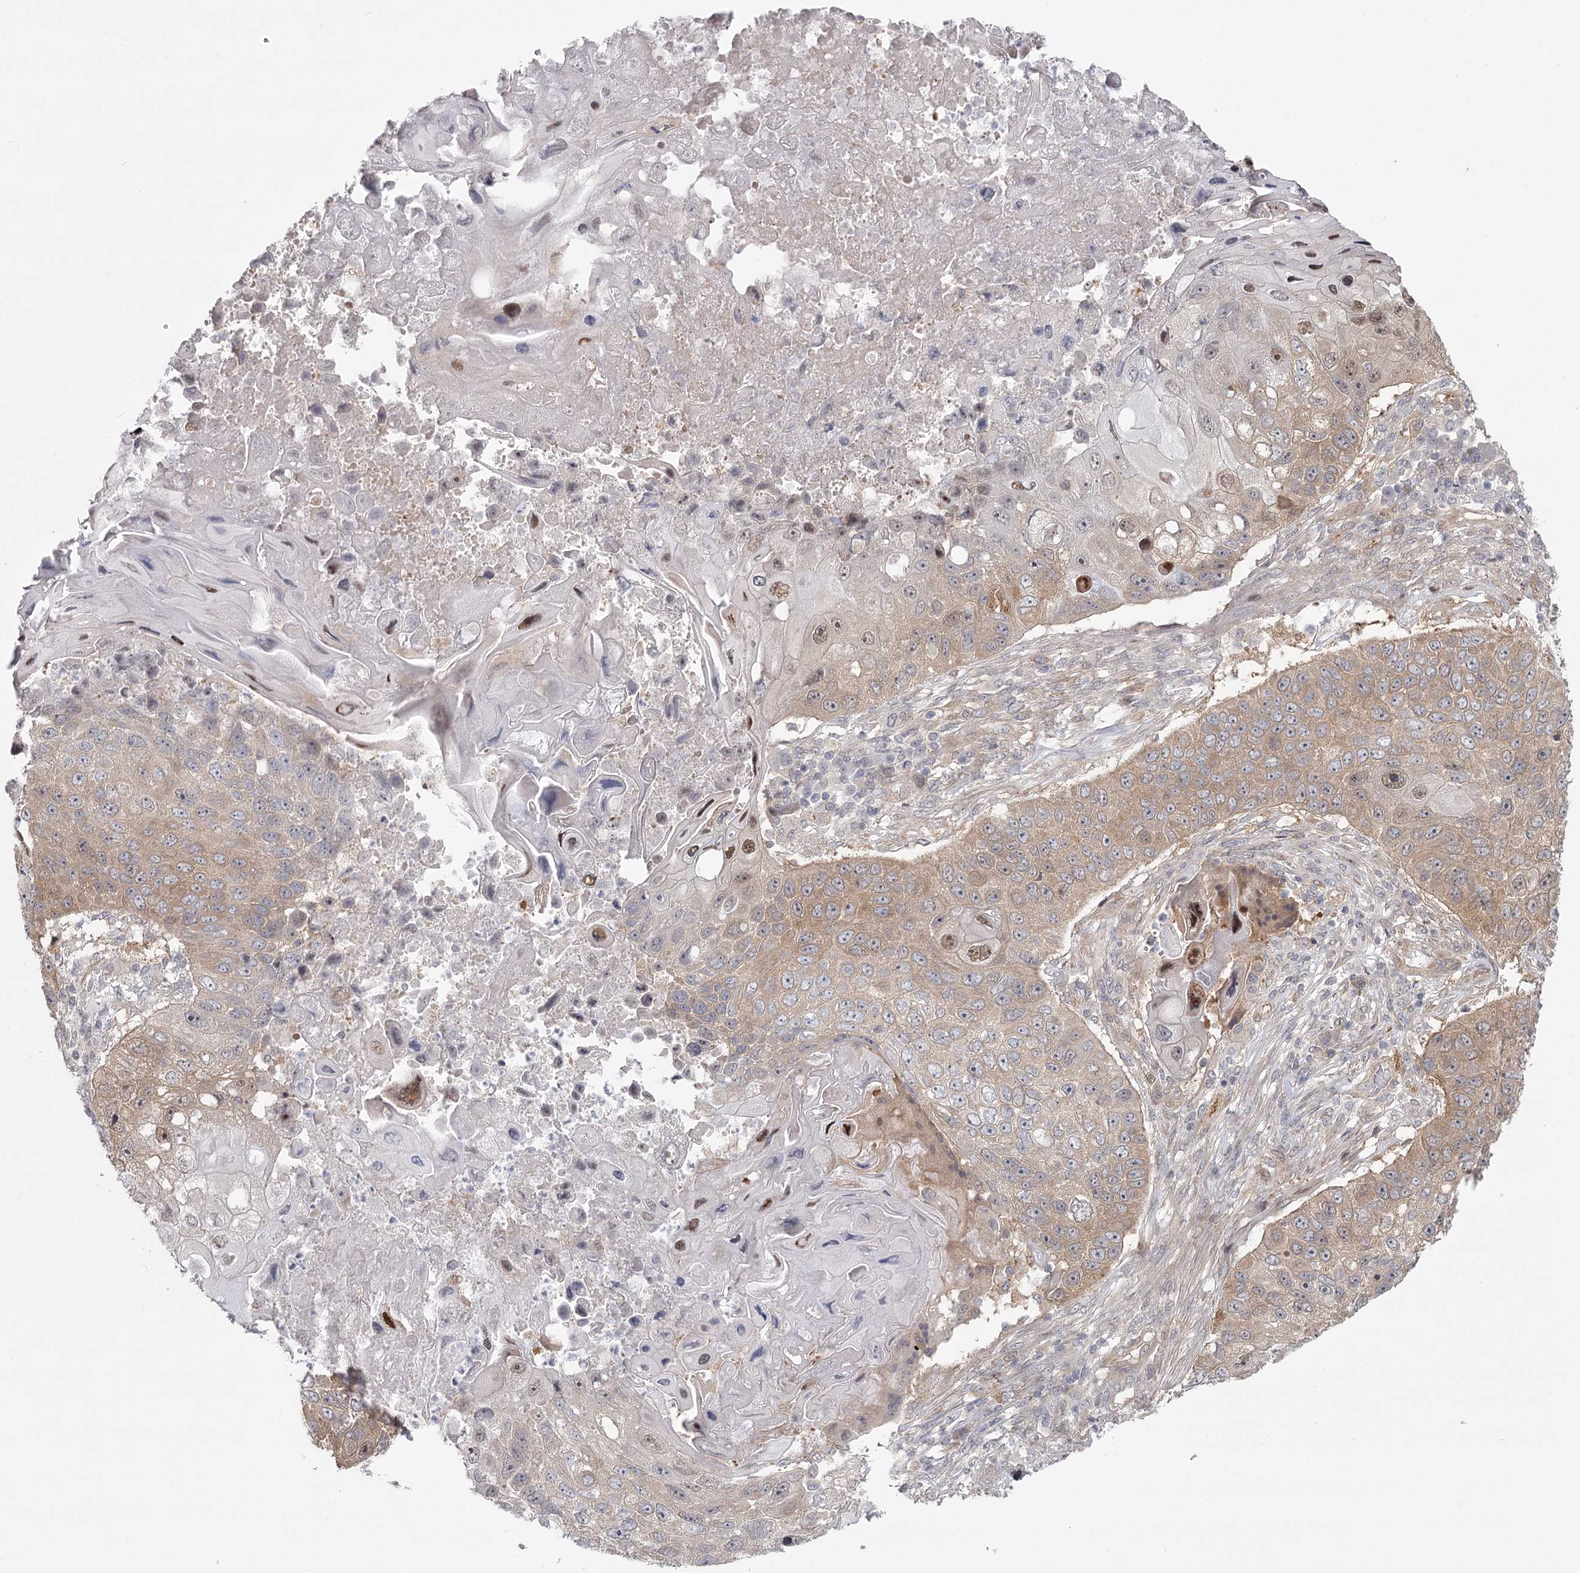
{"staining": {"intensity": "weak", "quantity": ">75%", "location": "cytoplasmic/membranous,nuclear"}, "tissue": "lung cancer", "cell_type": "Tumor cells", "image_type": "cancer", "snomed": [{"axis": "morphology", "description": "Squamous cell carcinoma, NOS"}, {"axis": "topography", "description": "Lung"}], "caption": "Approximately >75% of tumor cells in human lung cancer (squamous cell carcinoma) display weak cytoplasmic/membranous and nuclear protein staining as visualized by brown immunohistochemical staining.", "gene": "CCNG2", "patient": {"sex": "male", "age": 61}}